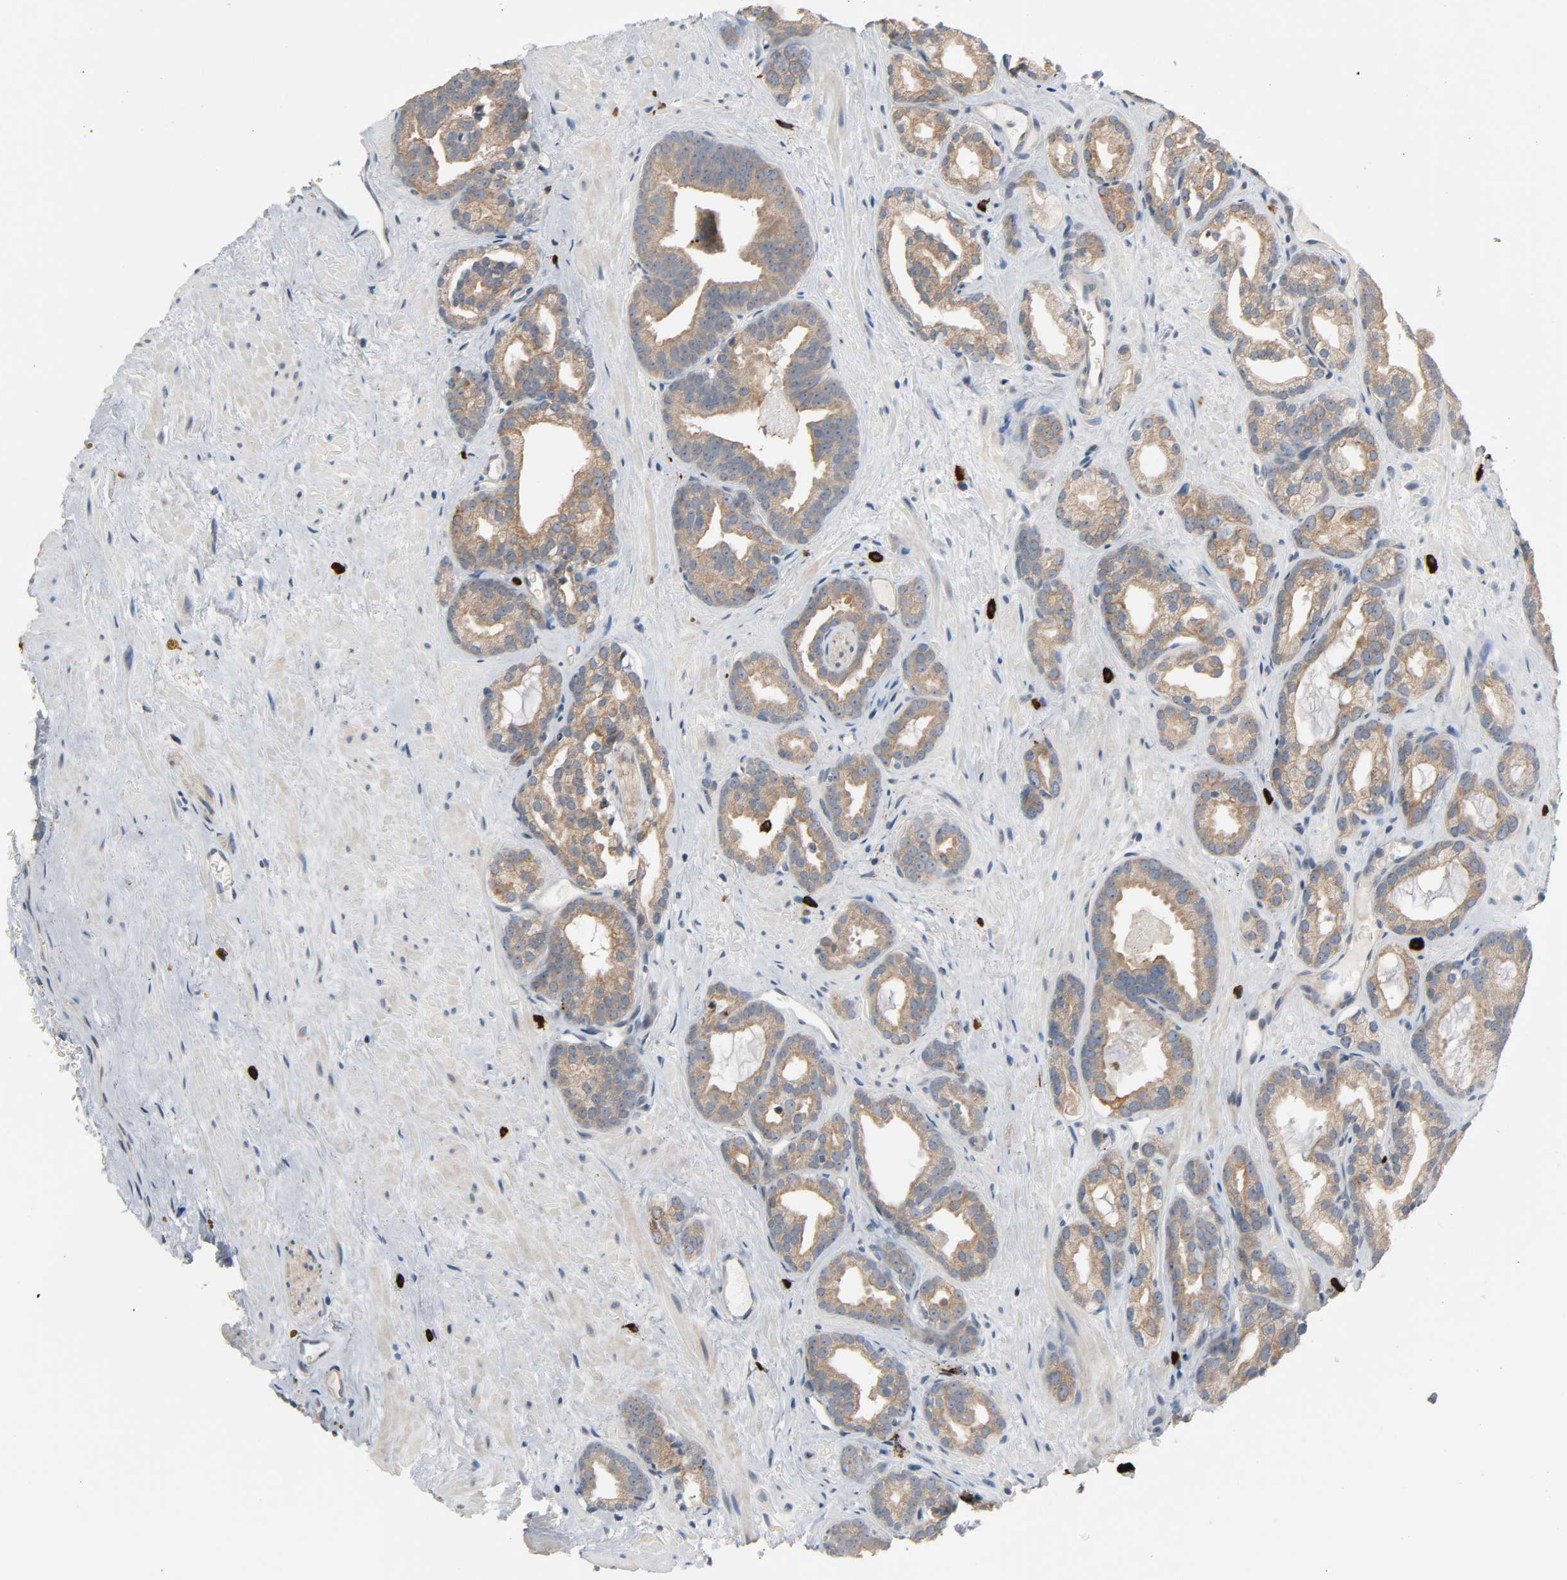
{"staining": {"intensity": "moderate", "quantity": ">75%", "location": "cytoplasmic/membranous"}, "tissue": "prostate cancer", "cell_type": "Tumor cells", "image_type": "cancer", "snomed": [{"axis": "morphology", "description": "Adenocarcinoma, Low grade"}, {"axis": "topography", "description": "Prostate"}], "caption": "A brown stain highlights moderate cytoplasmic/membranous staining of a protein in human low-grade adenocarcinoma (prostate) tumor cells.", "gene": "LIMCH1", "patient": {"sex": "male", "age": 63}}